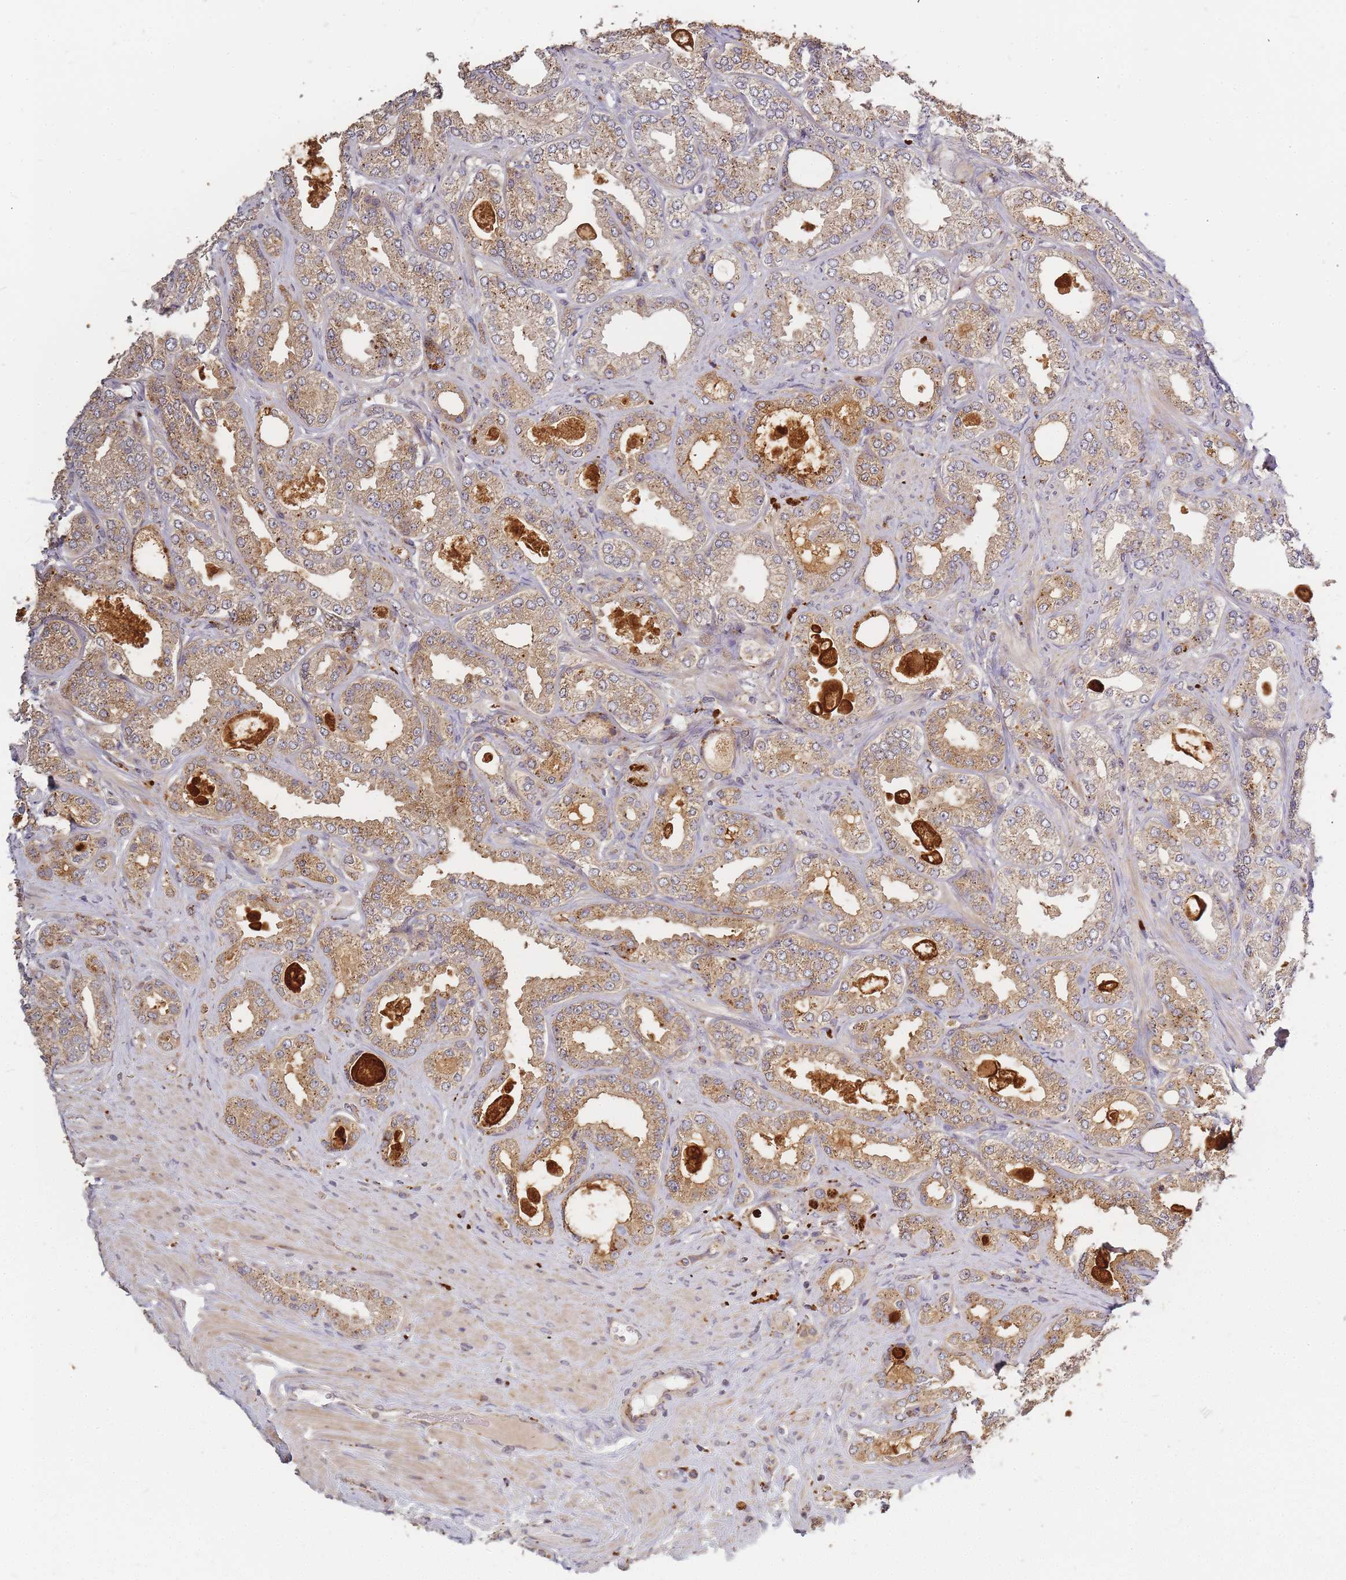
{"staining": {"intensity": "moderate", "quantity": ">75%", "location": "cytoplasmic/membranous"}, "tissue": "prostate cancer", "cell_type": "Tumor cells", "image_type": "cancer", "snomed": [{"axis": "morphology", "description": "Adenocarcinoma, Low grade"}, {"axis": "topography", "description": "Prostate"}], "caption": "Prostate cancer stained for a protein reveals moderate cytoplasmic/membranous positivity in tumor cells. The staining was performed using DAB (3,3'-diaminobenzidine) to visualize the protein expression in brown, while the nuclei were stained in blue with hematoxylin (Magnification: 20x).", "gene": "ATG5", "patient": {"sex": "male", "age": 63}}